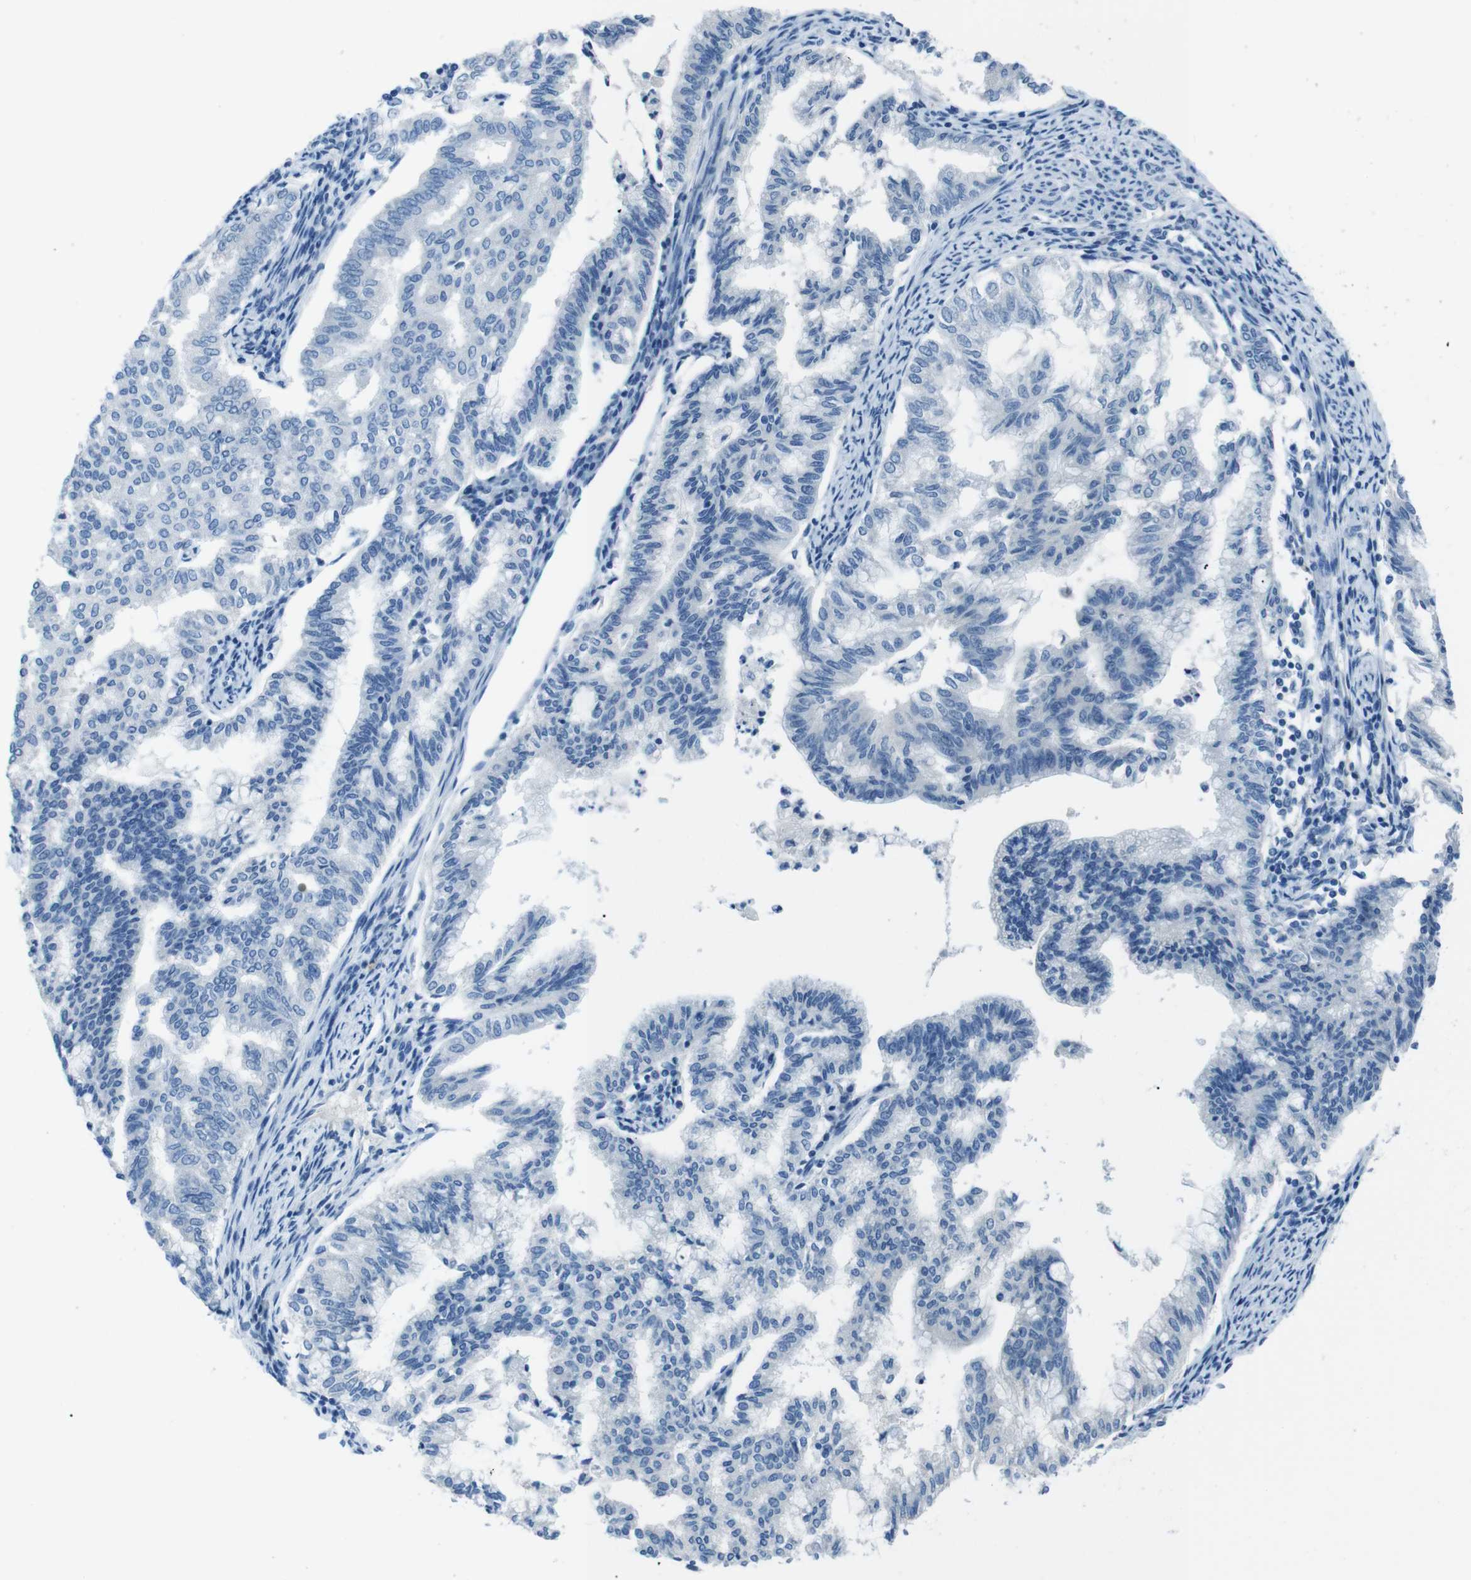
{"staining": {"intensity": "negative", "quantity": "none", "location": "none"}, "tissue": "endometrial cancer", "cell_type": "Tumor cells", "image_type": "cancer", "snomed": [{"axis": "morphology", "description": "Adenocarcinoma, NOS"}, {"axis": "topography", "description": "Endometrium"}], "caption": "Photomicrograph shows no significant protein positivity in tumor cells of adenocarcinoma (endometrial).", "gene": "NANOS2", "patient": {"sex": "female", "age": 79}}